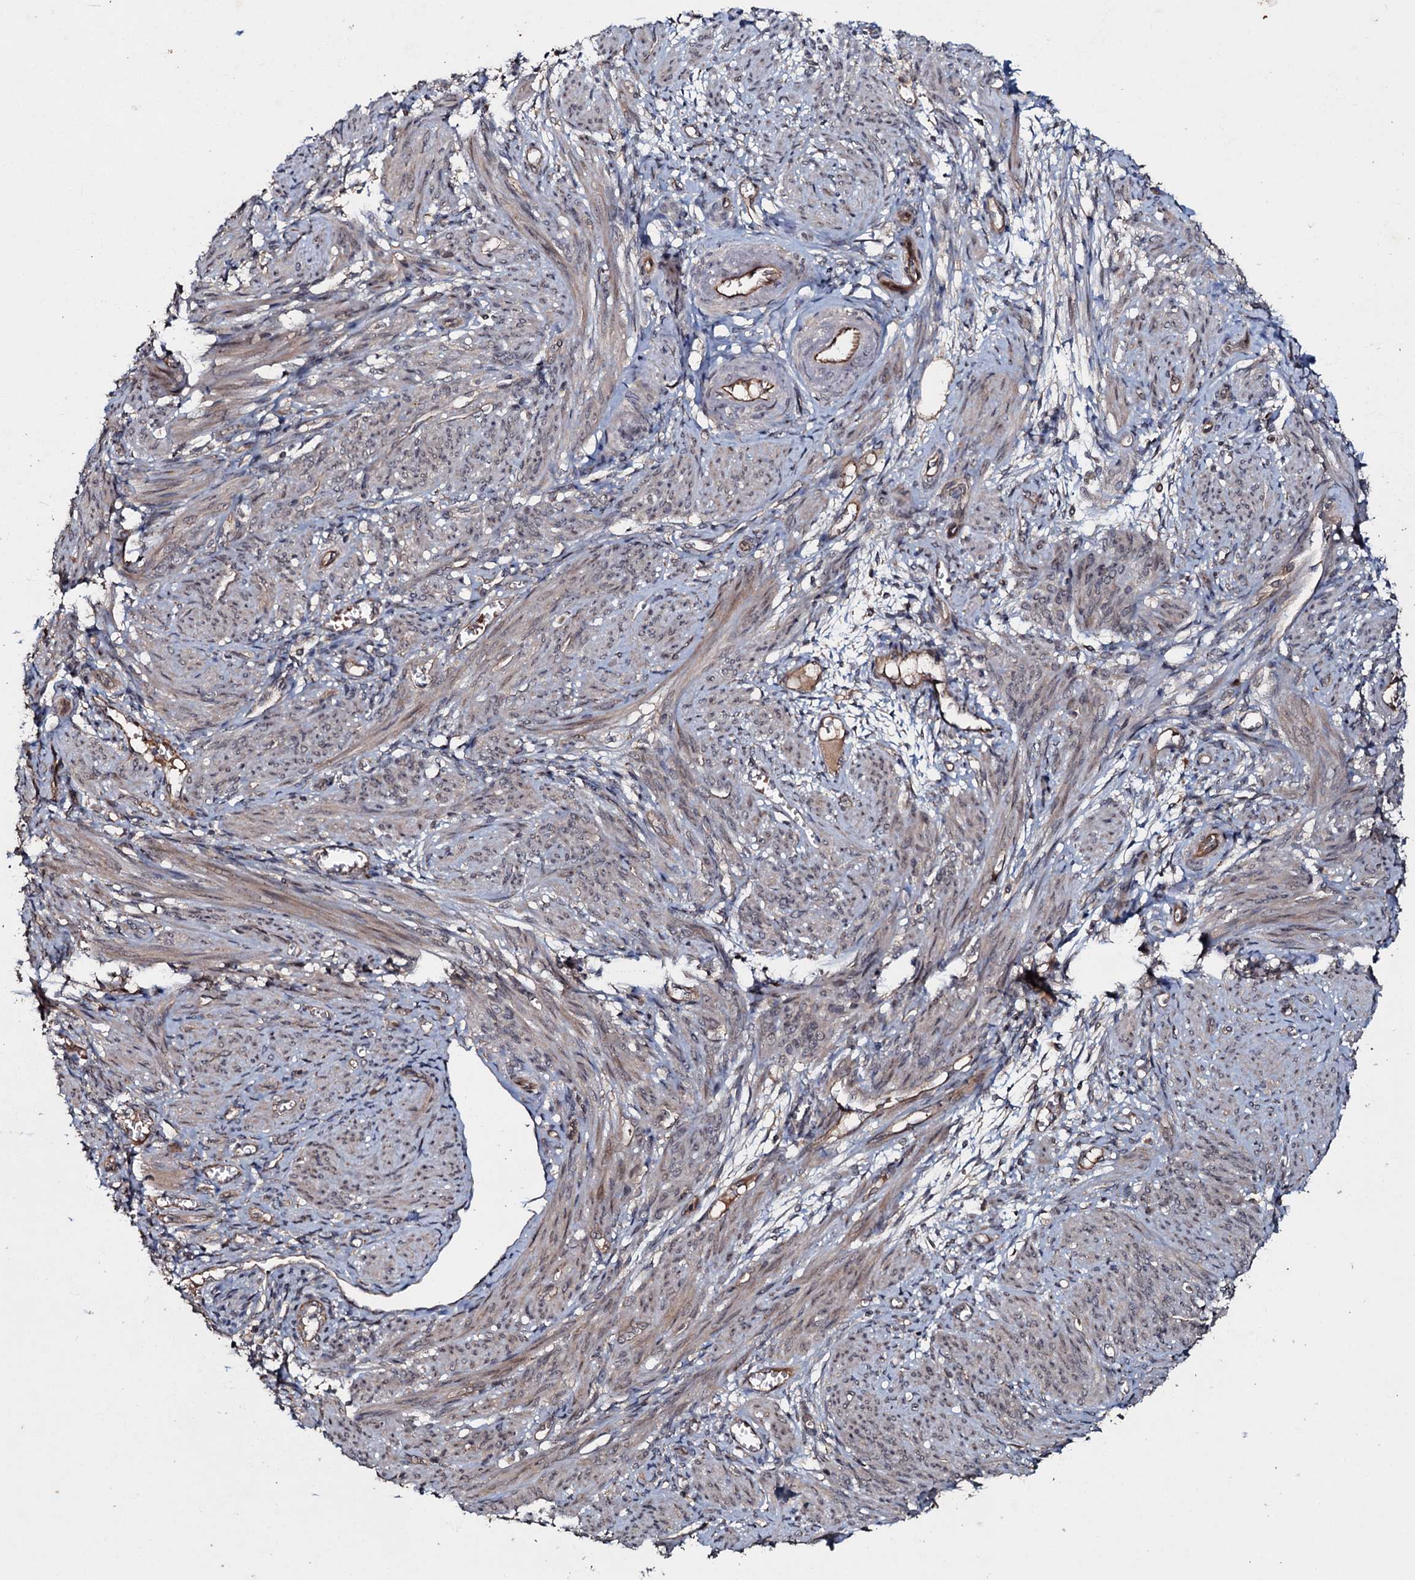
{"staining": {"intensity": "weak", "quantity": "25%-75%", "location": "cytoplasmic/membranous"}, "tissue": "smooth muscle", "cell_type": "Smooth muscle cells", "image_type": "normal", "snomed": [{"axis": "morphology", "description": "Normal tissue, NOS"}, {"axis": "topography", "description": "Smooth muscle"}], "caption": "Immunohistochemical staining of unremarkable human smooth muscle displays weak cytoplasmic/membranous protein positivity in about 25%-75% of smooth muscle cells.", "gene": "MANSC4", "patient": {"sex": "female", "age": 39}}